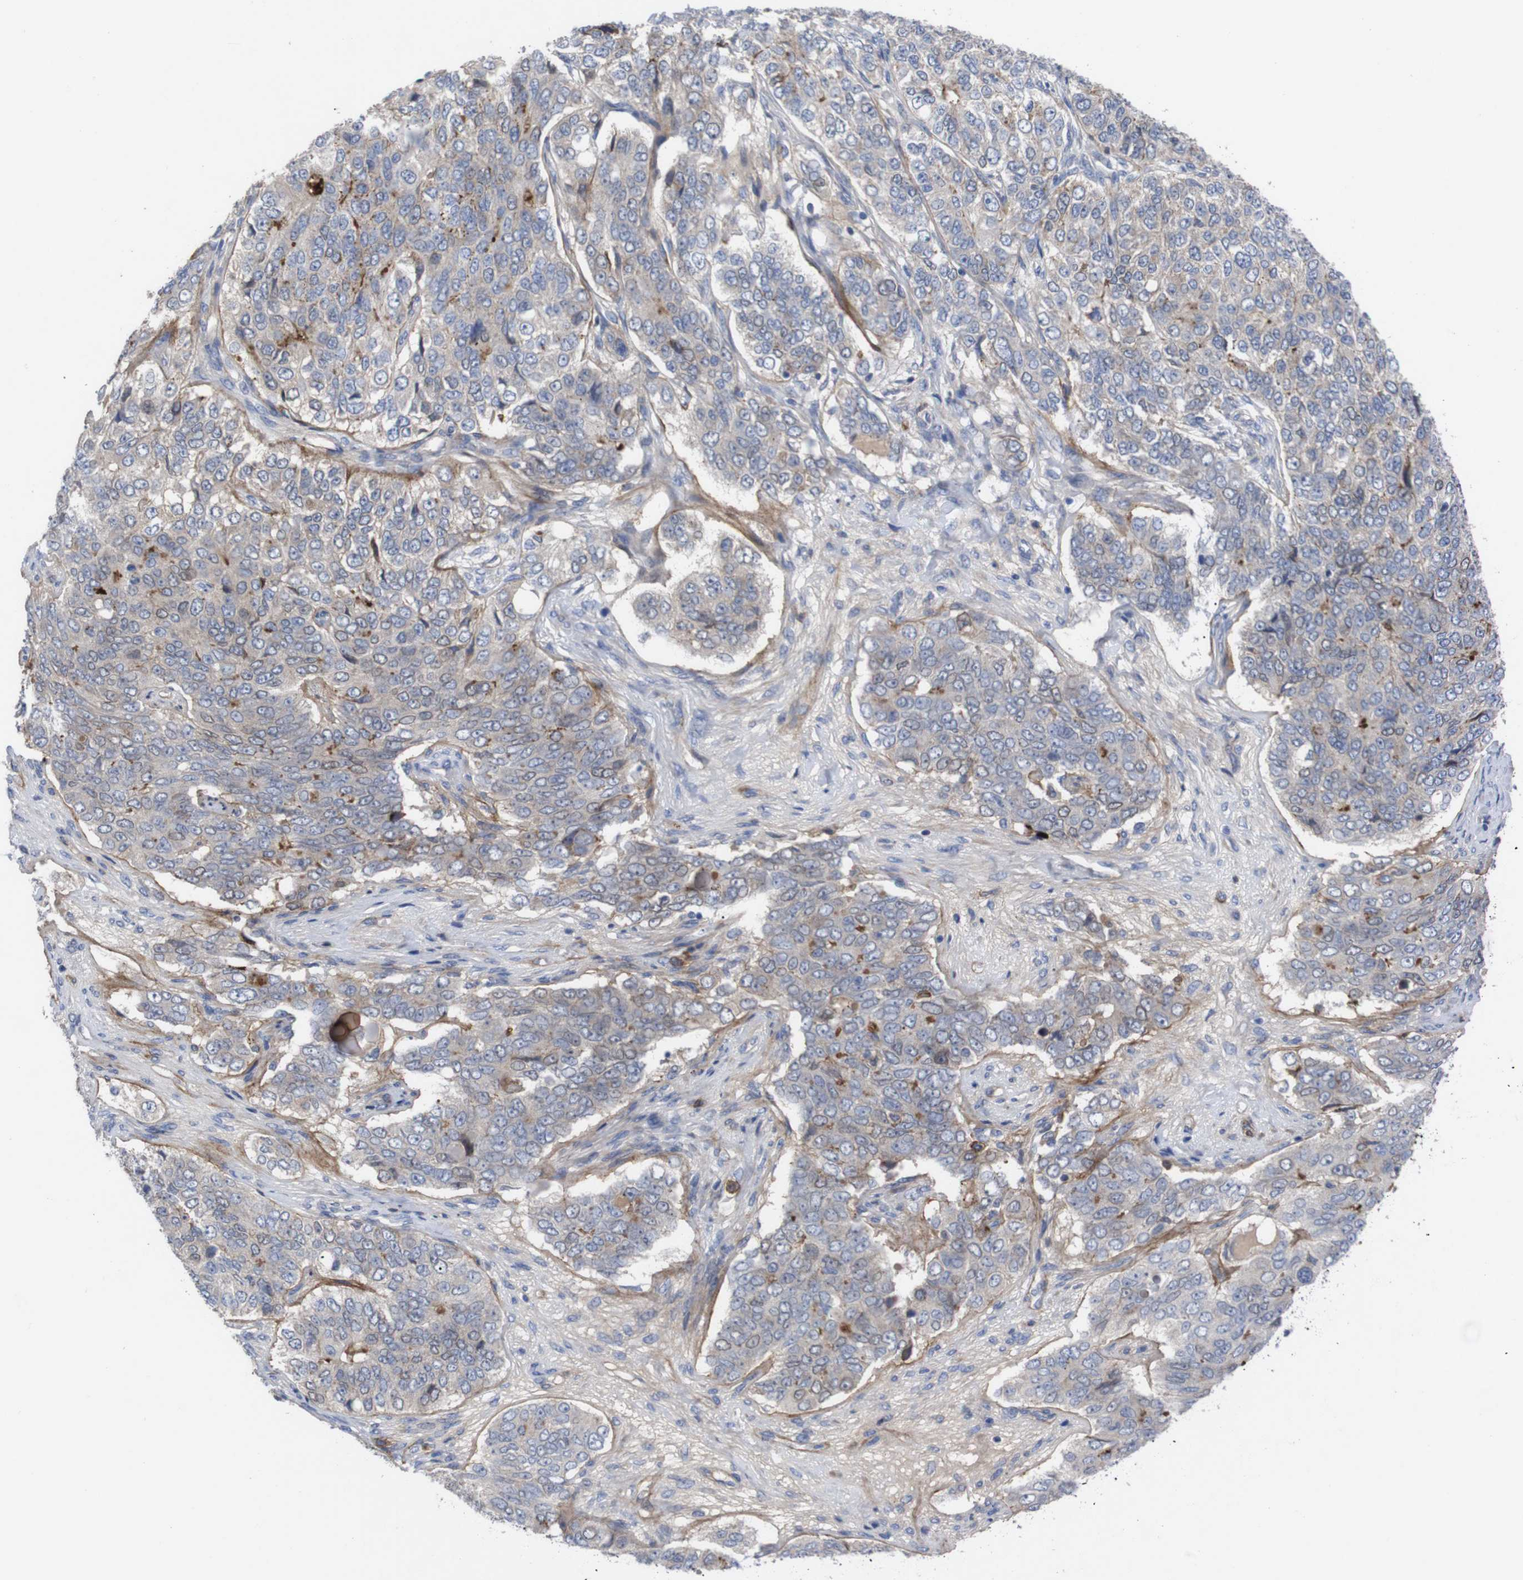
{"staining": {"intensity": "weak", "quantity": ">75%", "location": "cytoplasmic/membranous"}, "tissue": "ovarian cancer", "cell_type": "Tumor cells", "image_type": "cancer", "snomed": [{"axis": "morphology", "description": "Carcinoma, endometroid"}, {"axis": "topography", "description": "Ovary"}], "caption": "This is an image of immunohistochemistry staining of endometroid carcinoma (ovarian), which shows weak positivity in the cytoplasmic/membranous of tumor cells.", "gene": "C5AR1", "patient": {"sex": "female", "age": 51}}